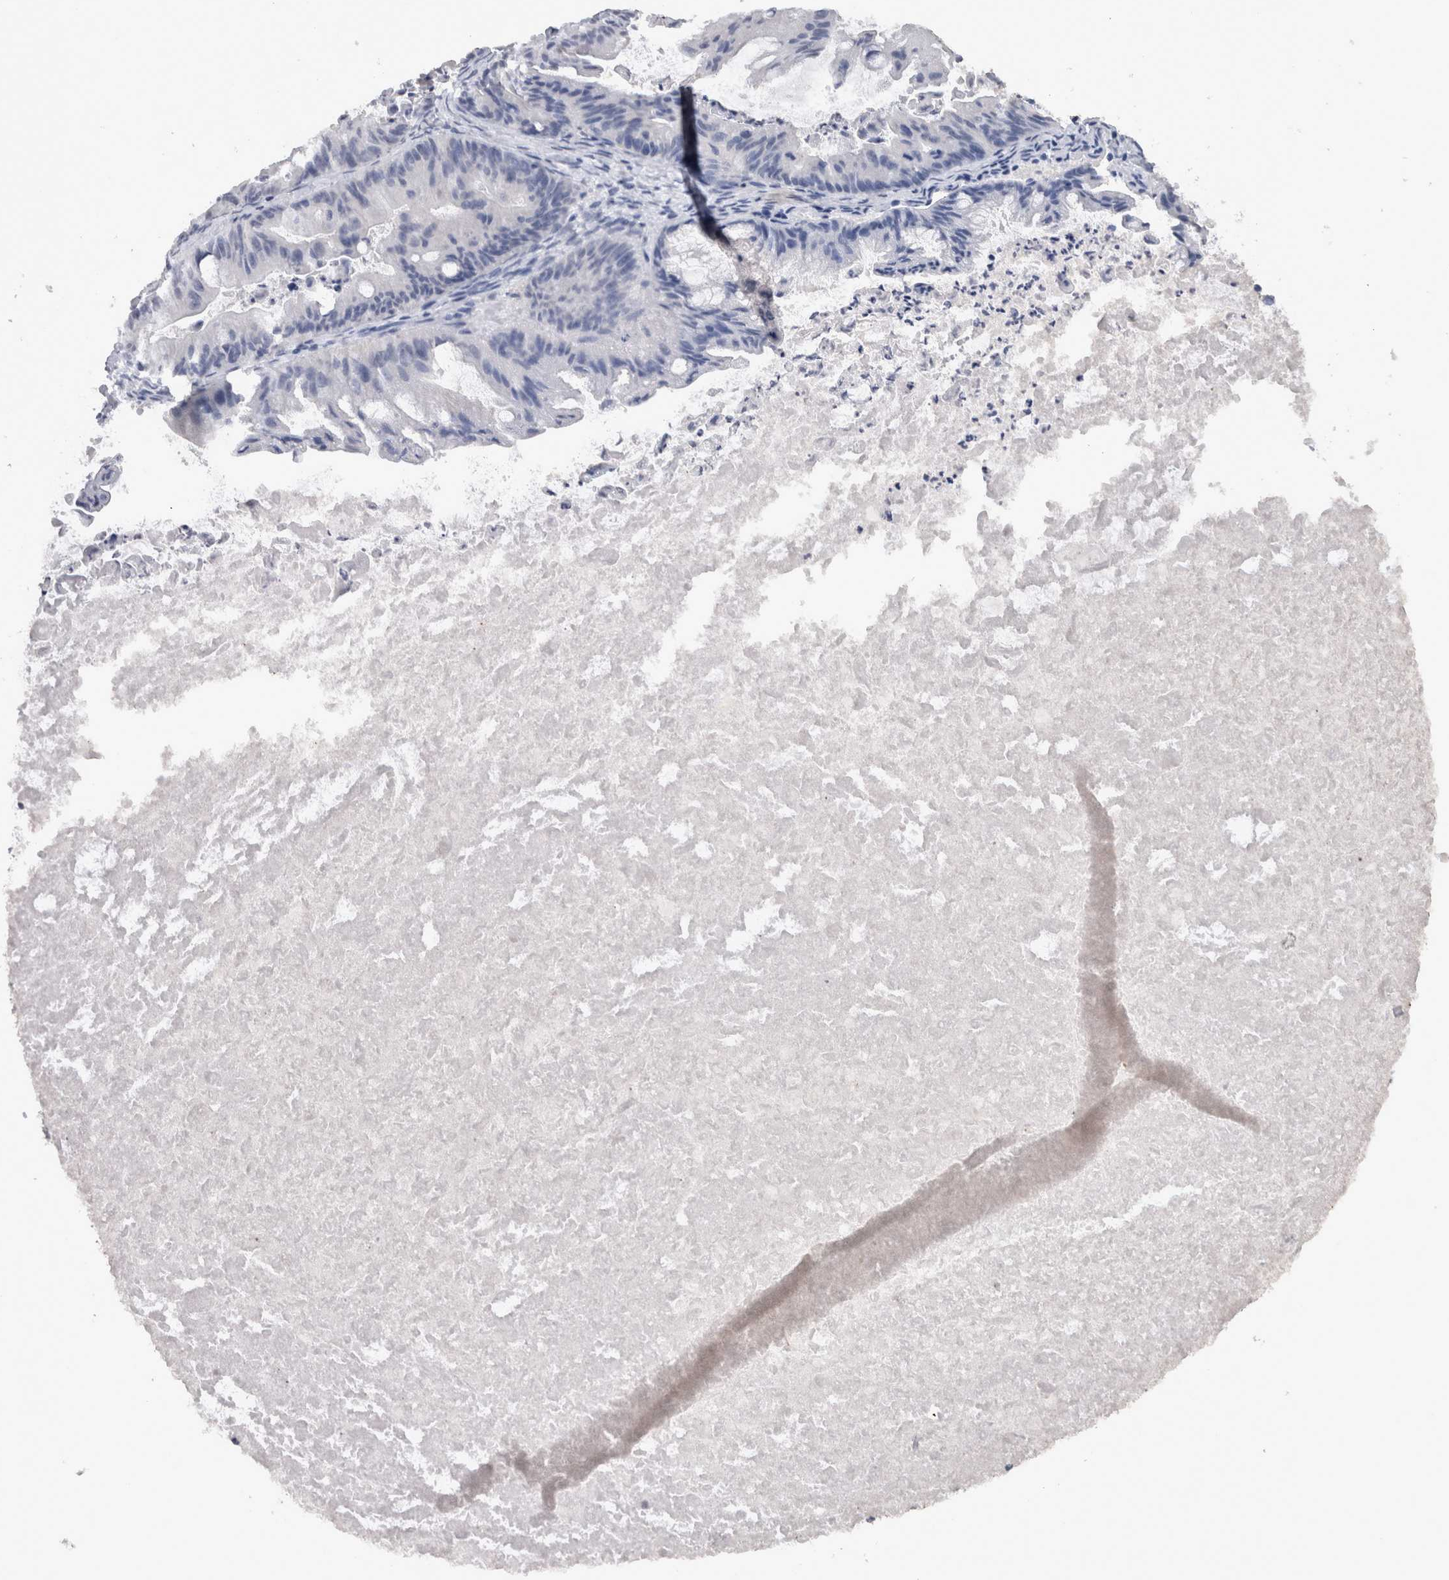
{"staining": {"intensity": "negative", "quantity": "none", "location": "none"}, "tissue": "ovarian cancer", "cell_type": "Tumor cells", "image_type": "cancer", "snomed": [{"axis": "morphology", "description": "Cystadenocarcinoma, mucinous, NOS"}, {"axis": "topography", "description": "Ovary"}], "caption": "Ovarian cancer was stained to show a protein in brown. There is no significant expression in tumor cells.", "gene": "CDH6", "patient": {"sex": "female", "age": 37}}